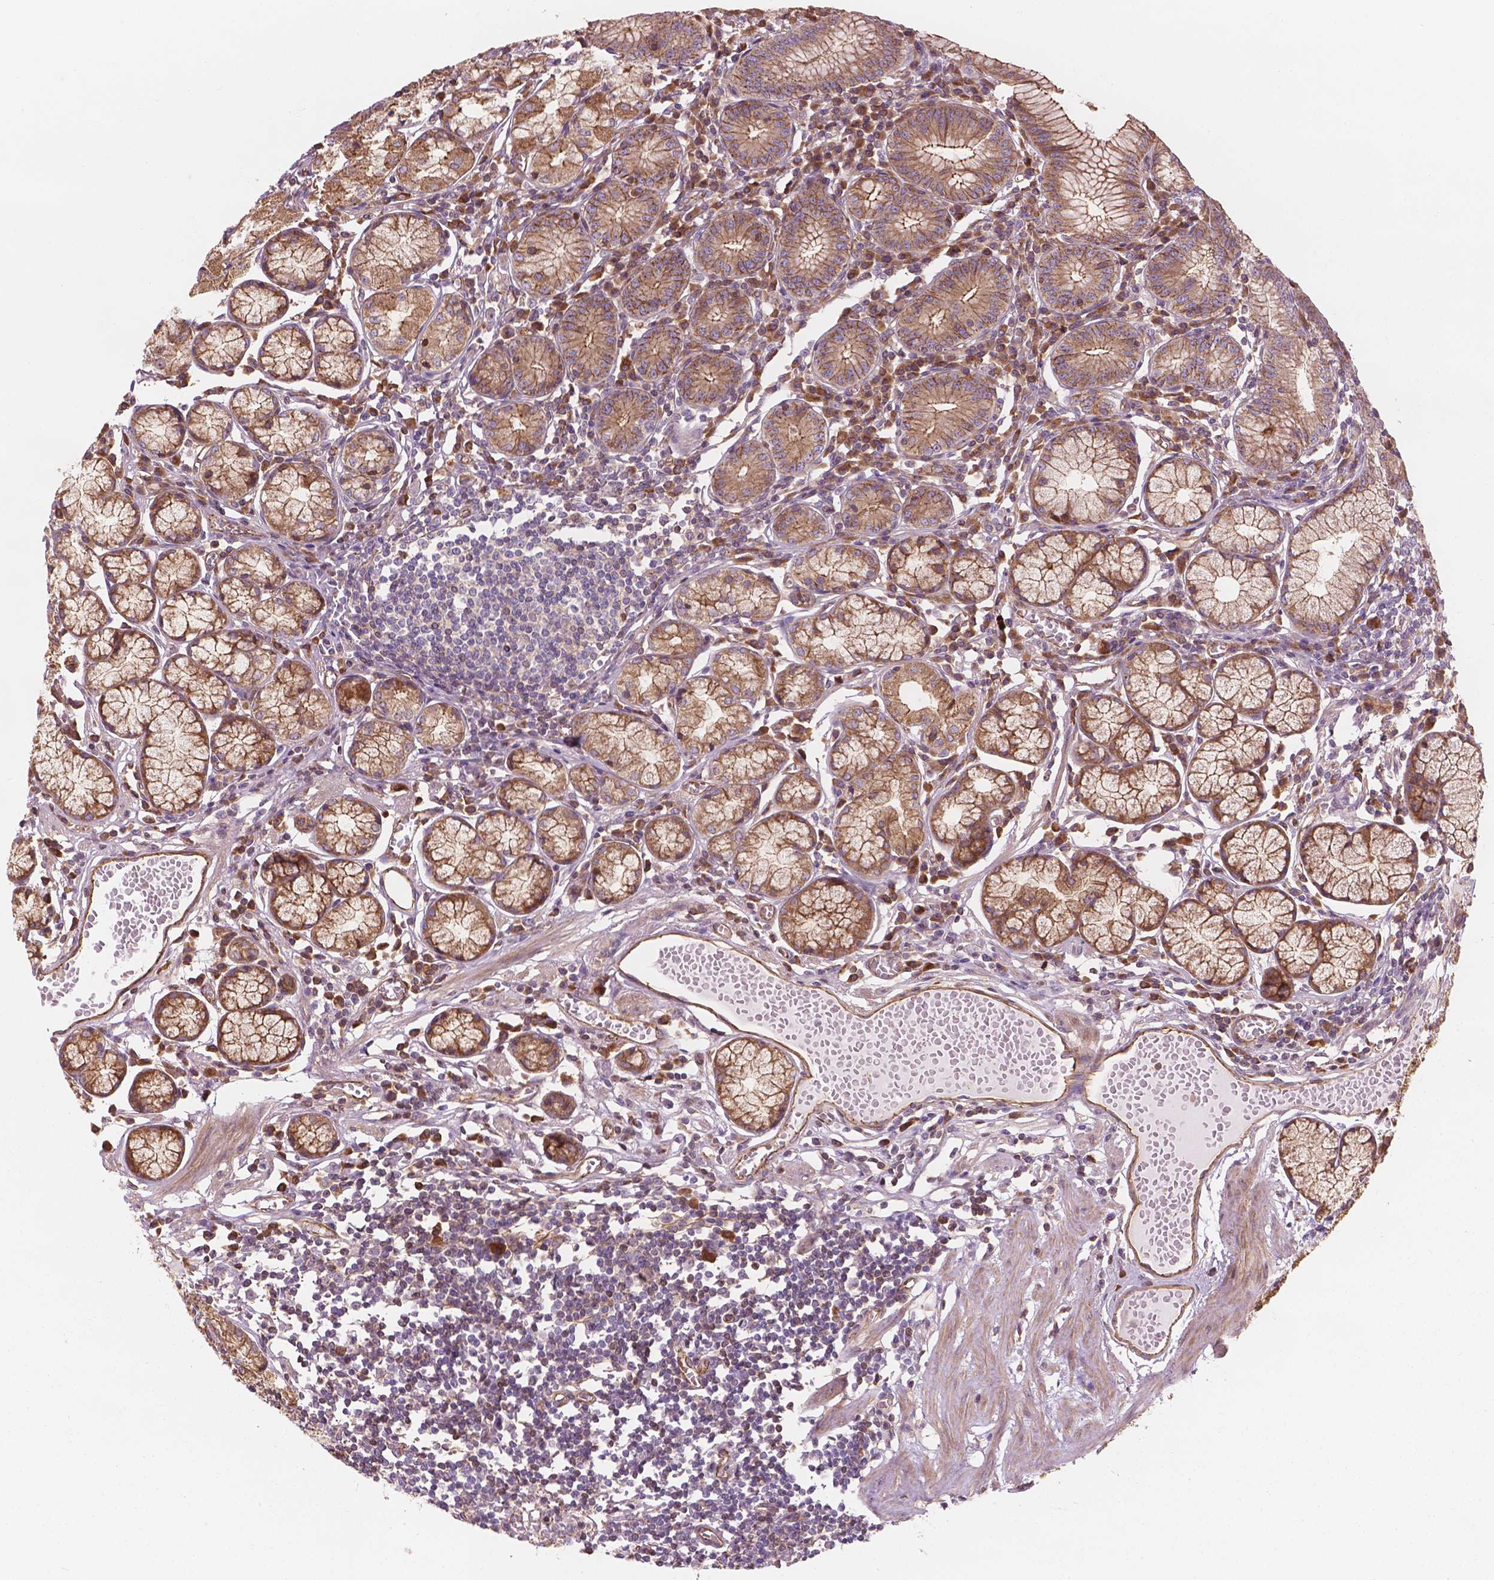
{"staining": {"intensity": "moderate", "quantity": ">75%", "location": "cytoplasmic/membranous"}, "tissue": "stomach", "cell_type": "Glandular cells", "image_type": "normal", "snomed": [{"axis": "morphology", "description": "Normal tissue, NOS"}, {"axis": "topography", "description": "Stomach"}], "caption": "The histopathology image demonstrates immunohistochemical staining of benign stomach. There is moderate cytoplasmic/membranous expression is appreciated in about >75% of glandular cells.", "gene": "SURF4", "patient": {"sex": "male", "age": 55}}